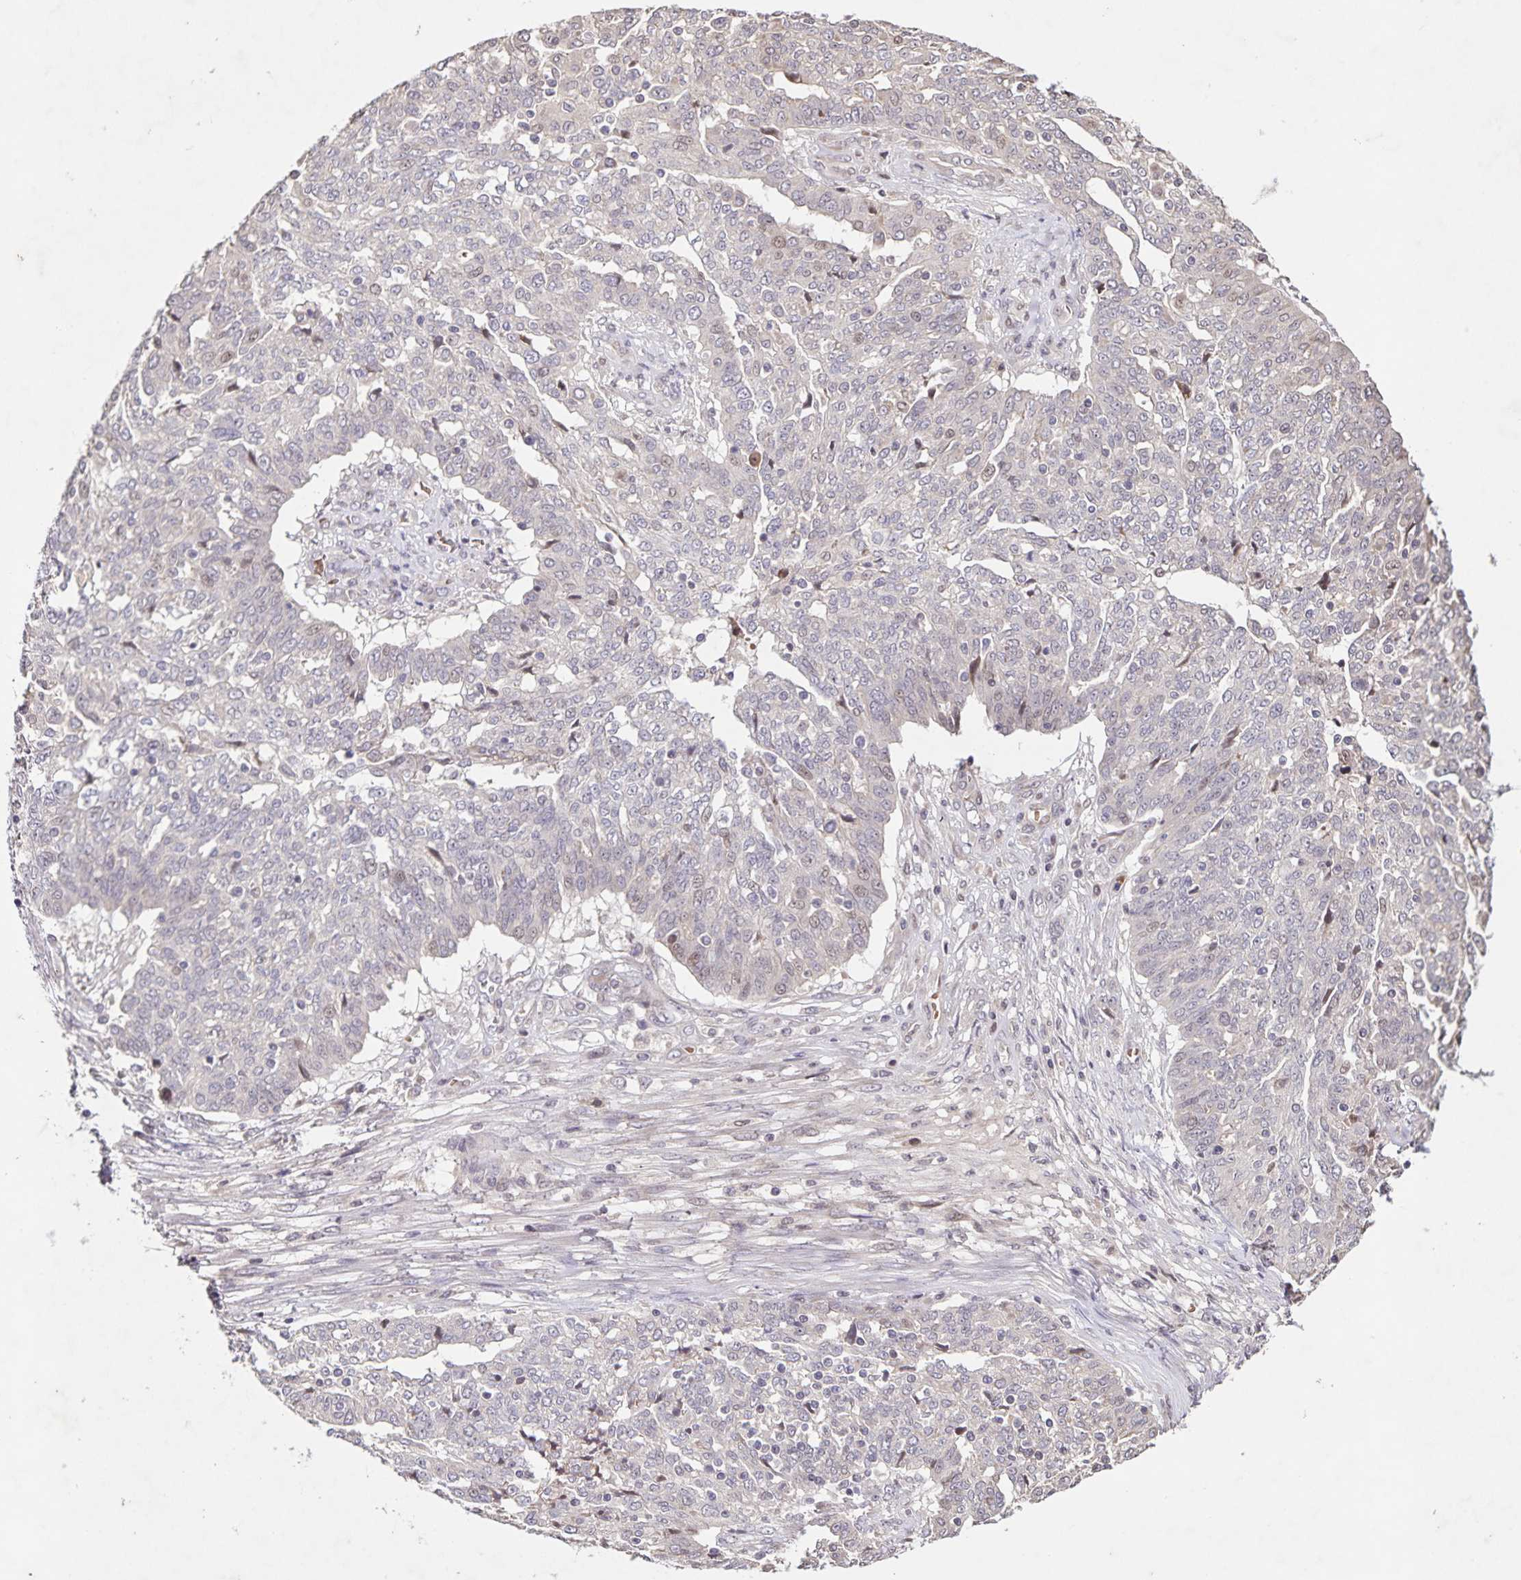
{"staining": {"intensity": "moderate", "quantity": "<25%", "location": "nuclear"}, "tissue": "ovarian cancer", "cell_type": "Tumor cells", "image_type": "cancer", "snomed": [{"axis": "morphology", "description": "Cystadenocarcinoma, serous, NOS"}, {"axis": "topography", "description": "Ovary"}], "caption": "The histopathology image shows immunohistochemical staining of ovarian serous cystadenocarcinoma. There is moderate nuclear positivity is appreciated in about <25% of tumor cells.", "gene": "GDF2", "patient": {"sex": "female", "age": 67}}